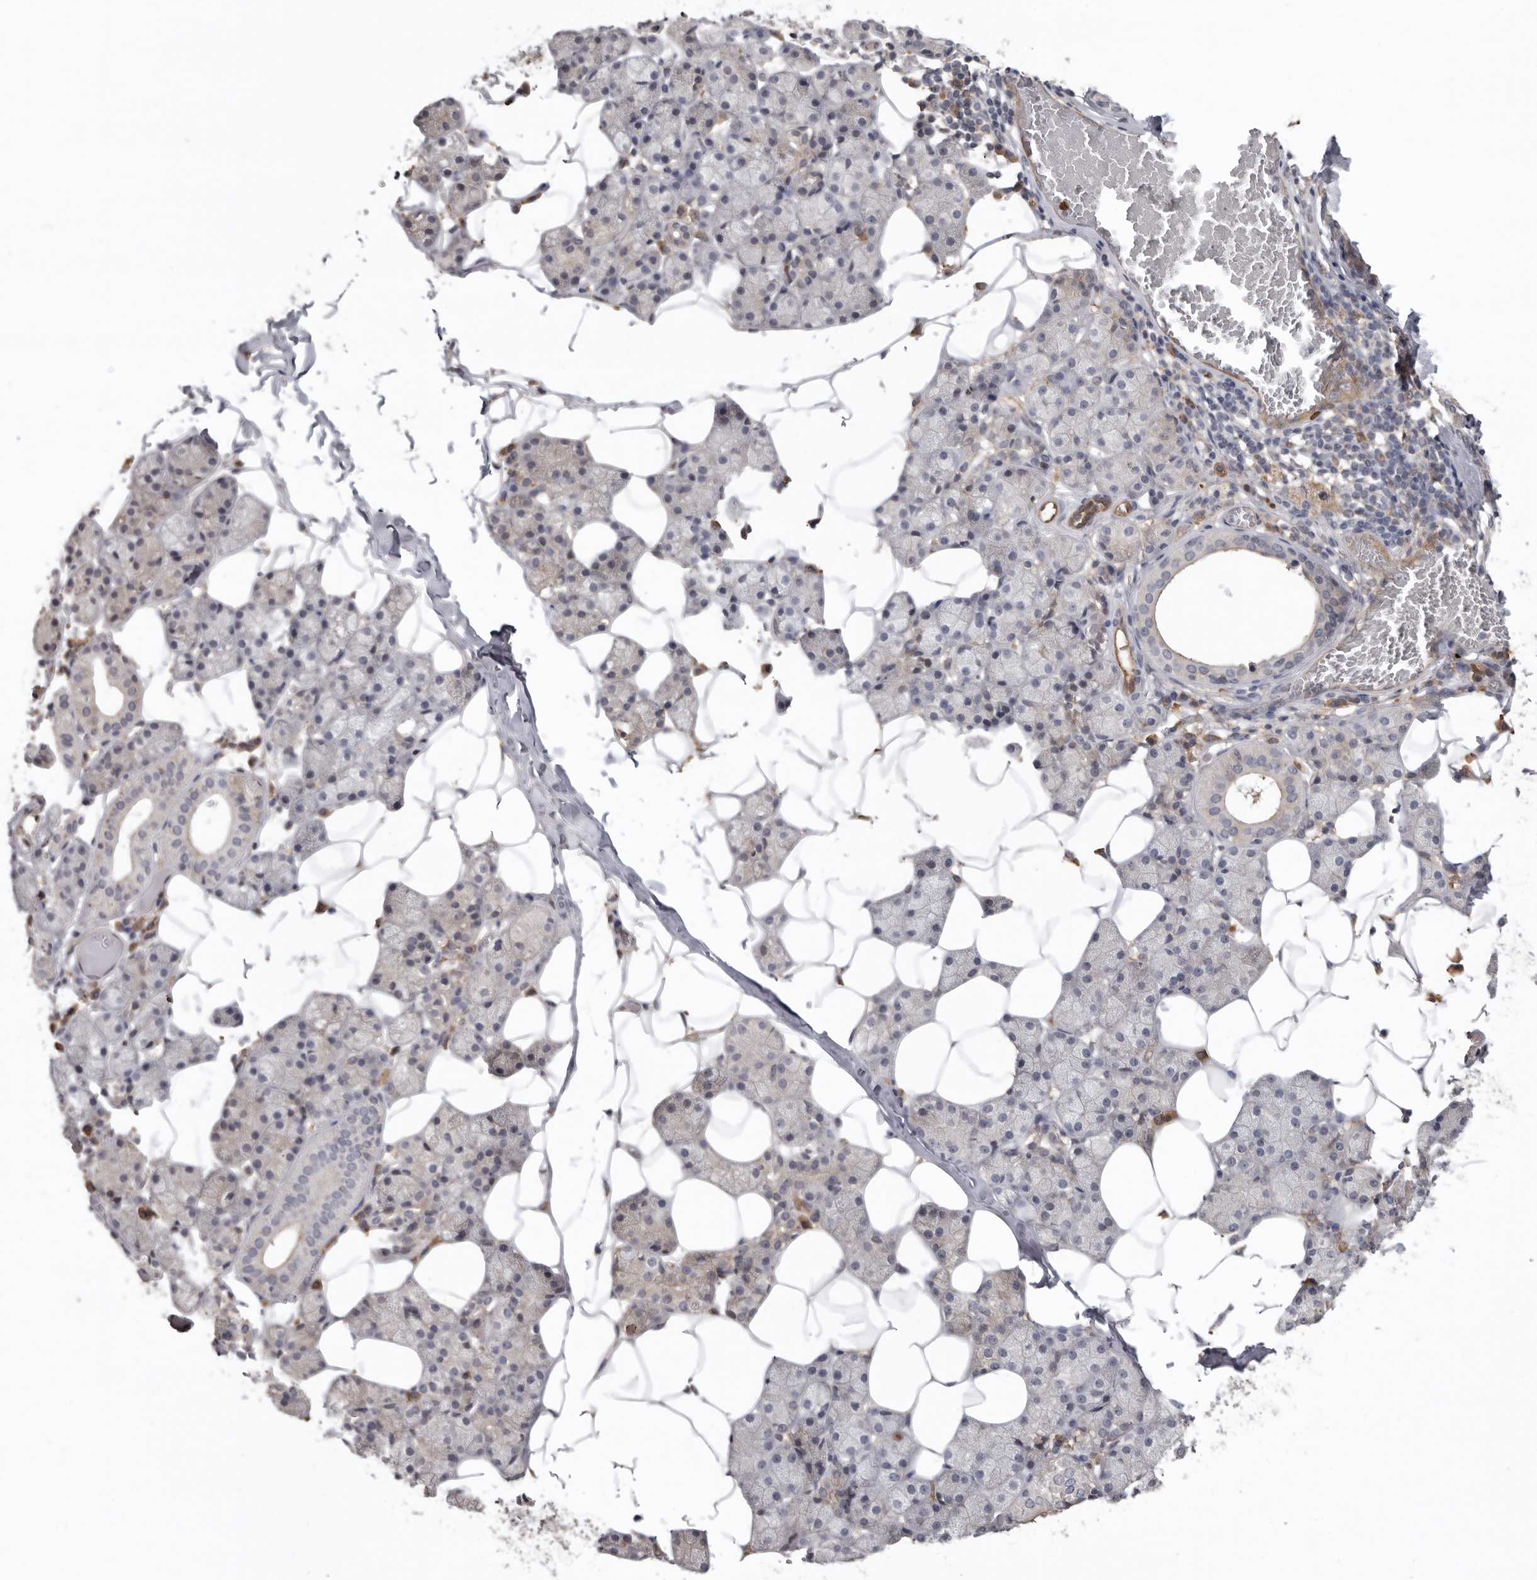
{"staining": {"intensity": "negative", "quantity": "none", "location": "none"}, "tissue": "salivary gland", "cell_type": "Glandular cells", "image_type": "normal", "snomed": [{"axis": "morphology", "description": "Normal tissue, NOS"}, {"axis": "topography", "description": "Salivary gland"}], "caption": "Immunohistochemistry (IHC) of benign salivary gland demonstrates no positivity in glandular cells.", "gene": "CDCA8", "patient": {"sex": "female", "age": 33}}